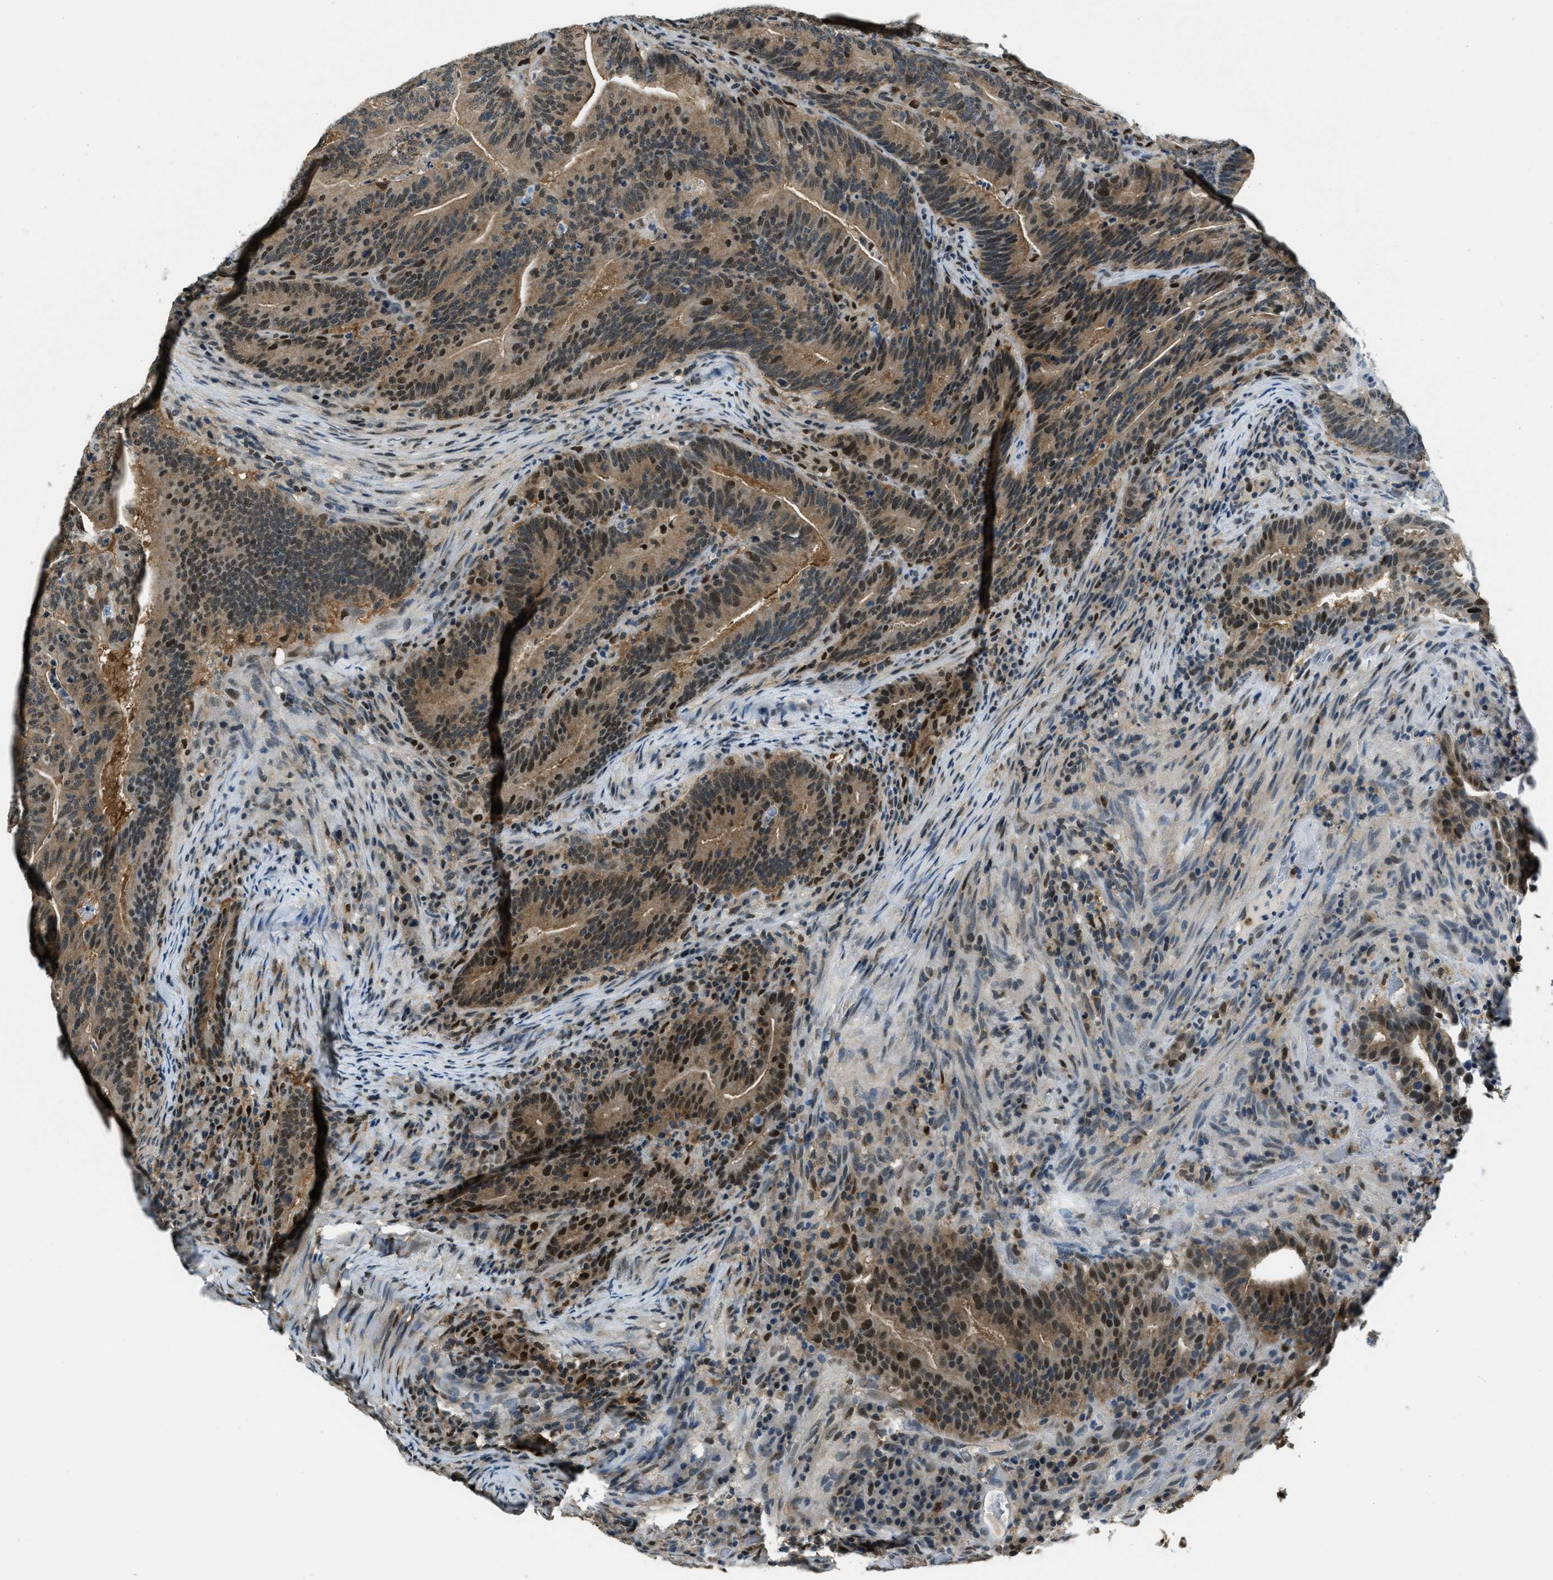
{"staining": {"intensity": "moderate", "quantity": ">75%", "location": "cytoplasmic/membranous,nuclear"}, "tissue": "colorectal cancer", "cell_type": "Tumor cells", "image_type": "cancer", "snomed": [{"axis": "morphology", "description": "Adenocarcinoma, NOS"}, {"axis": "topography", "description": "Colon"}], "caption": "Approximately >75% of tumor cells in colorectal cancer (adenocarcinoma) demonstrate moderate cytoplasmic/membranous and nuclear protein staining as visualized by brown immunohistochemical staining.", "gene": "OGFR", "patient": {"sex": "female", "age": 66}}